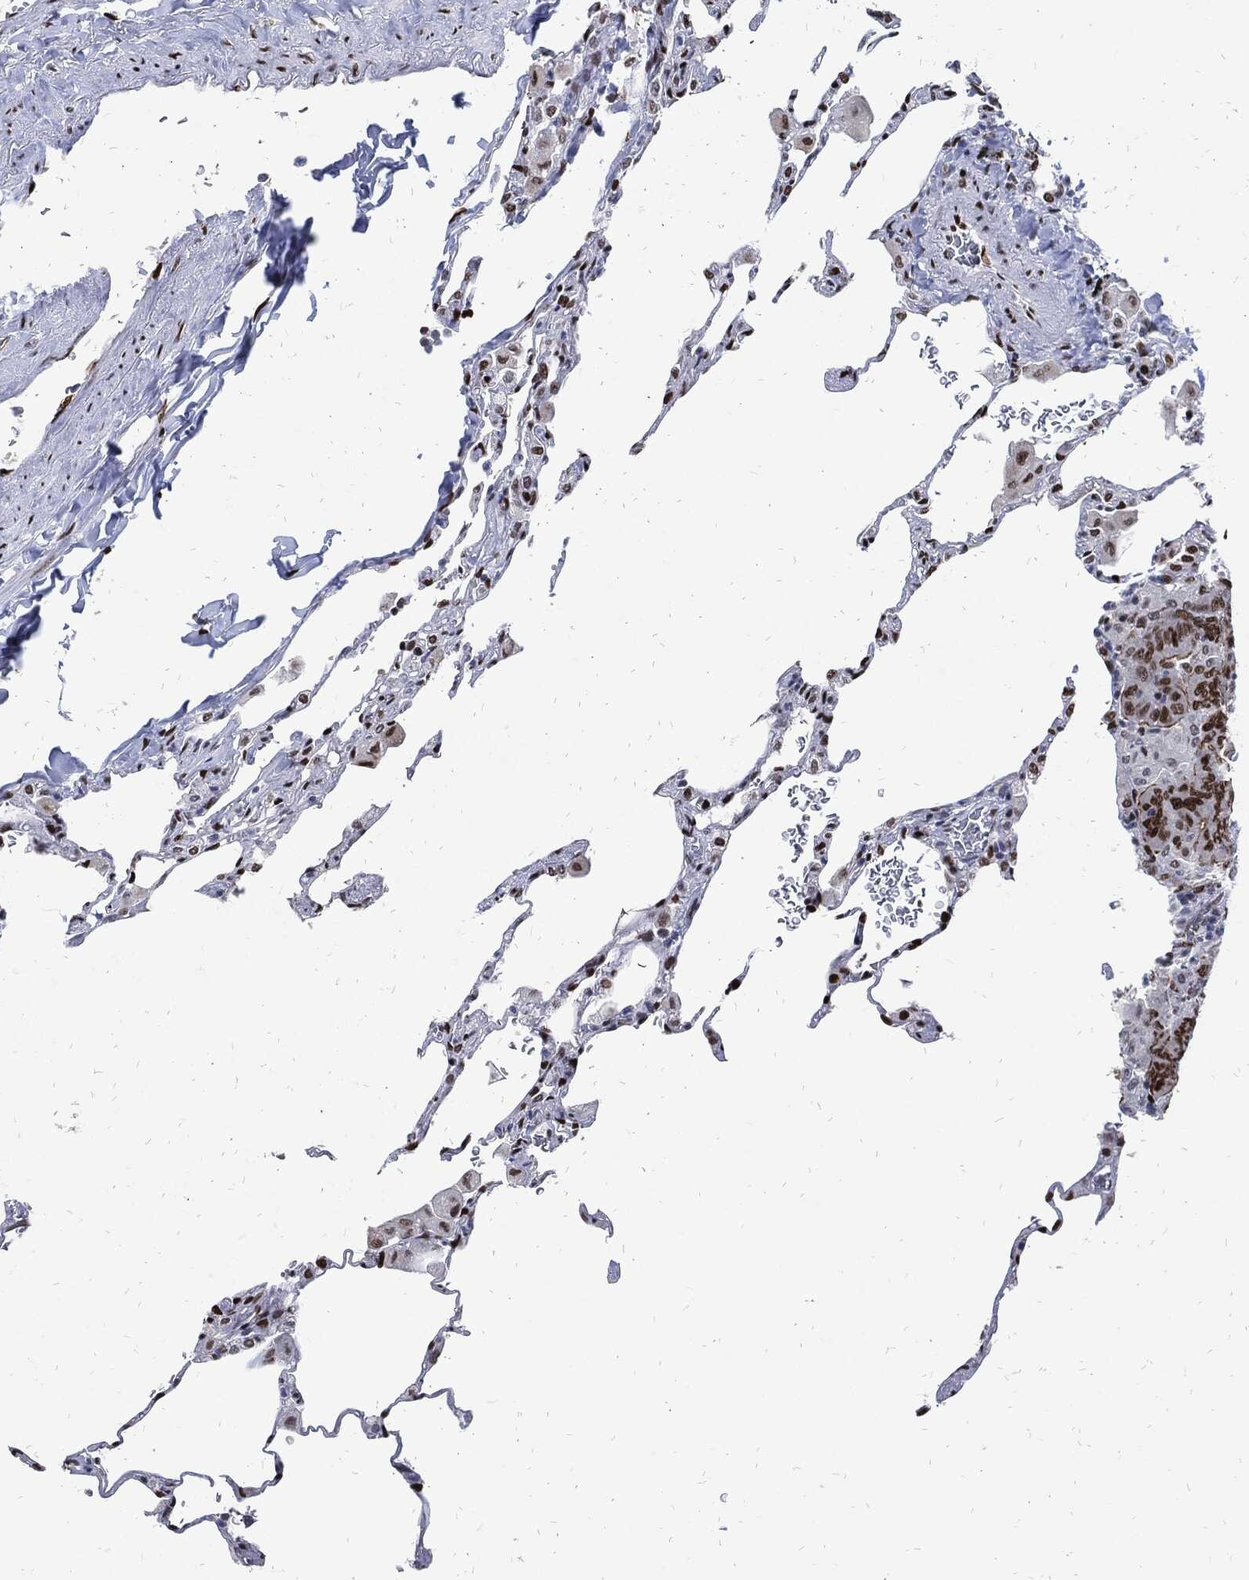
{"staining": {"intensity": "strong", "quantity": "25%-75%", "location": "nuclear"}, "tissue": "lung", "cell_type": "Alveolar cells", "image_type": "normal", "snomed": [{"axis": "morphology", "description": "Normal tissue, NOS"}, {"axis": "morphology", "description": "Adenocarcinoma, metastatic, NOS"}, {"axis": "topography", "description": "Lung"}], "caption": "Protein staining displays strong nuclear staining in approximately 25%-75% of alveolar cells in normal lung. Nuclei are stained in blue.", "gene": "JUN", "patient": {"sex": "male", "age": 45}}